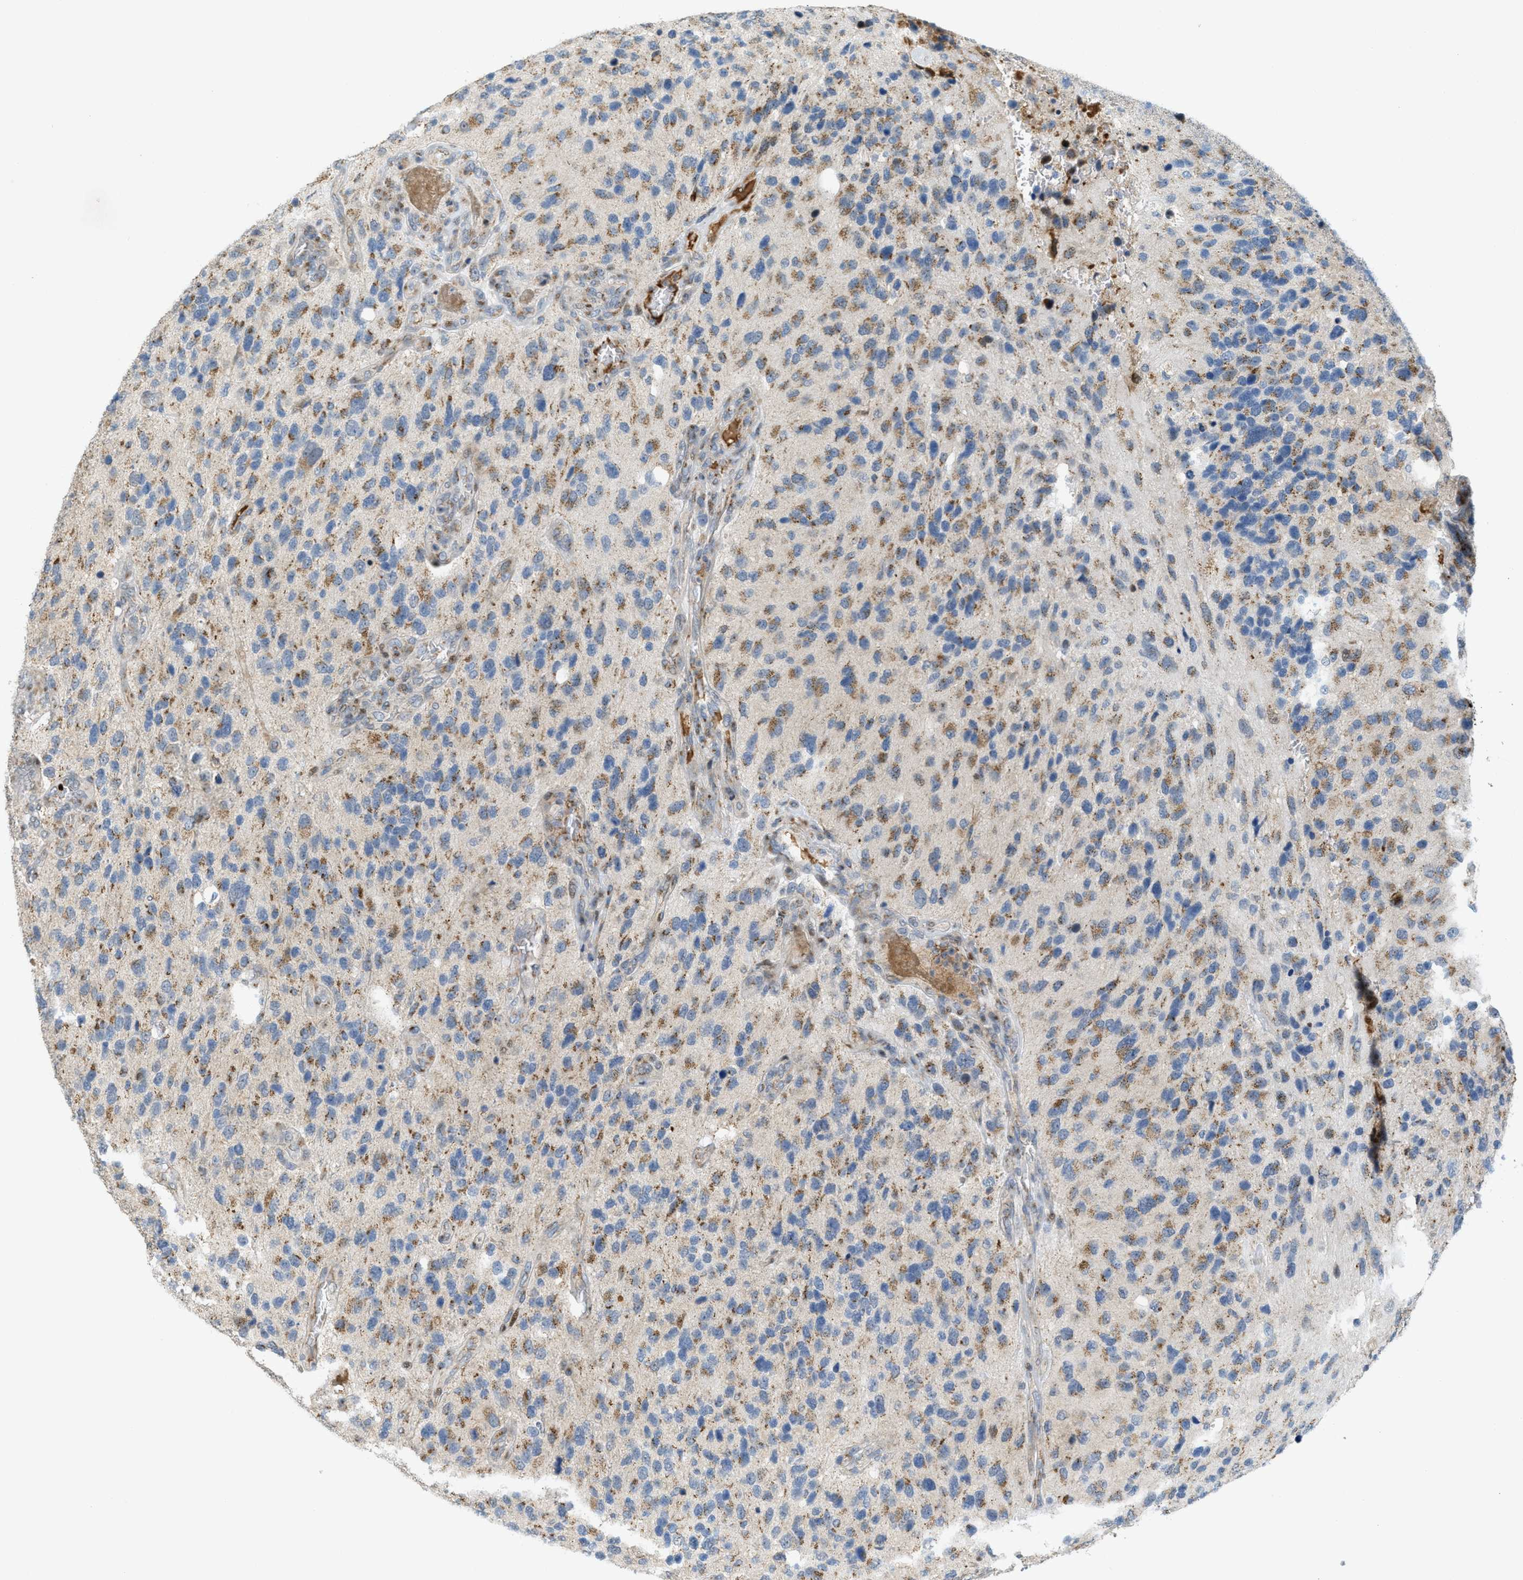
{"staining": {"intensity": "moderate", "quantity": ">75%", "location": "cytoplasmic/membranous"}, "tissue": "glioma", "cell_type": "Tumor cells", "image_type": "cancer", "snomed": [{"axis": "morphology", "description": "Glioma, malignant, High grade"}, {"axis": "topography", "description": "Brain"}], "caption": "This histopathology image demonstrates immunohistochemistry (IHC) staining of malignant glioma (high-grade), with medium moderate cytoplasmic/membranous staining in about >75% of tumor cells.", "gene": "ZFPL1", "patient": {"sex": "female", "age": 58}}